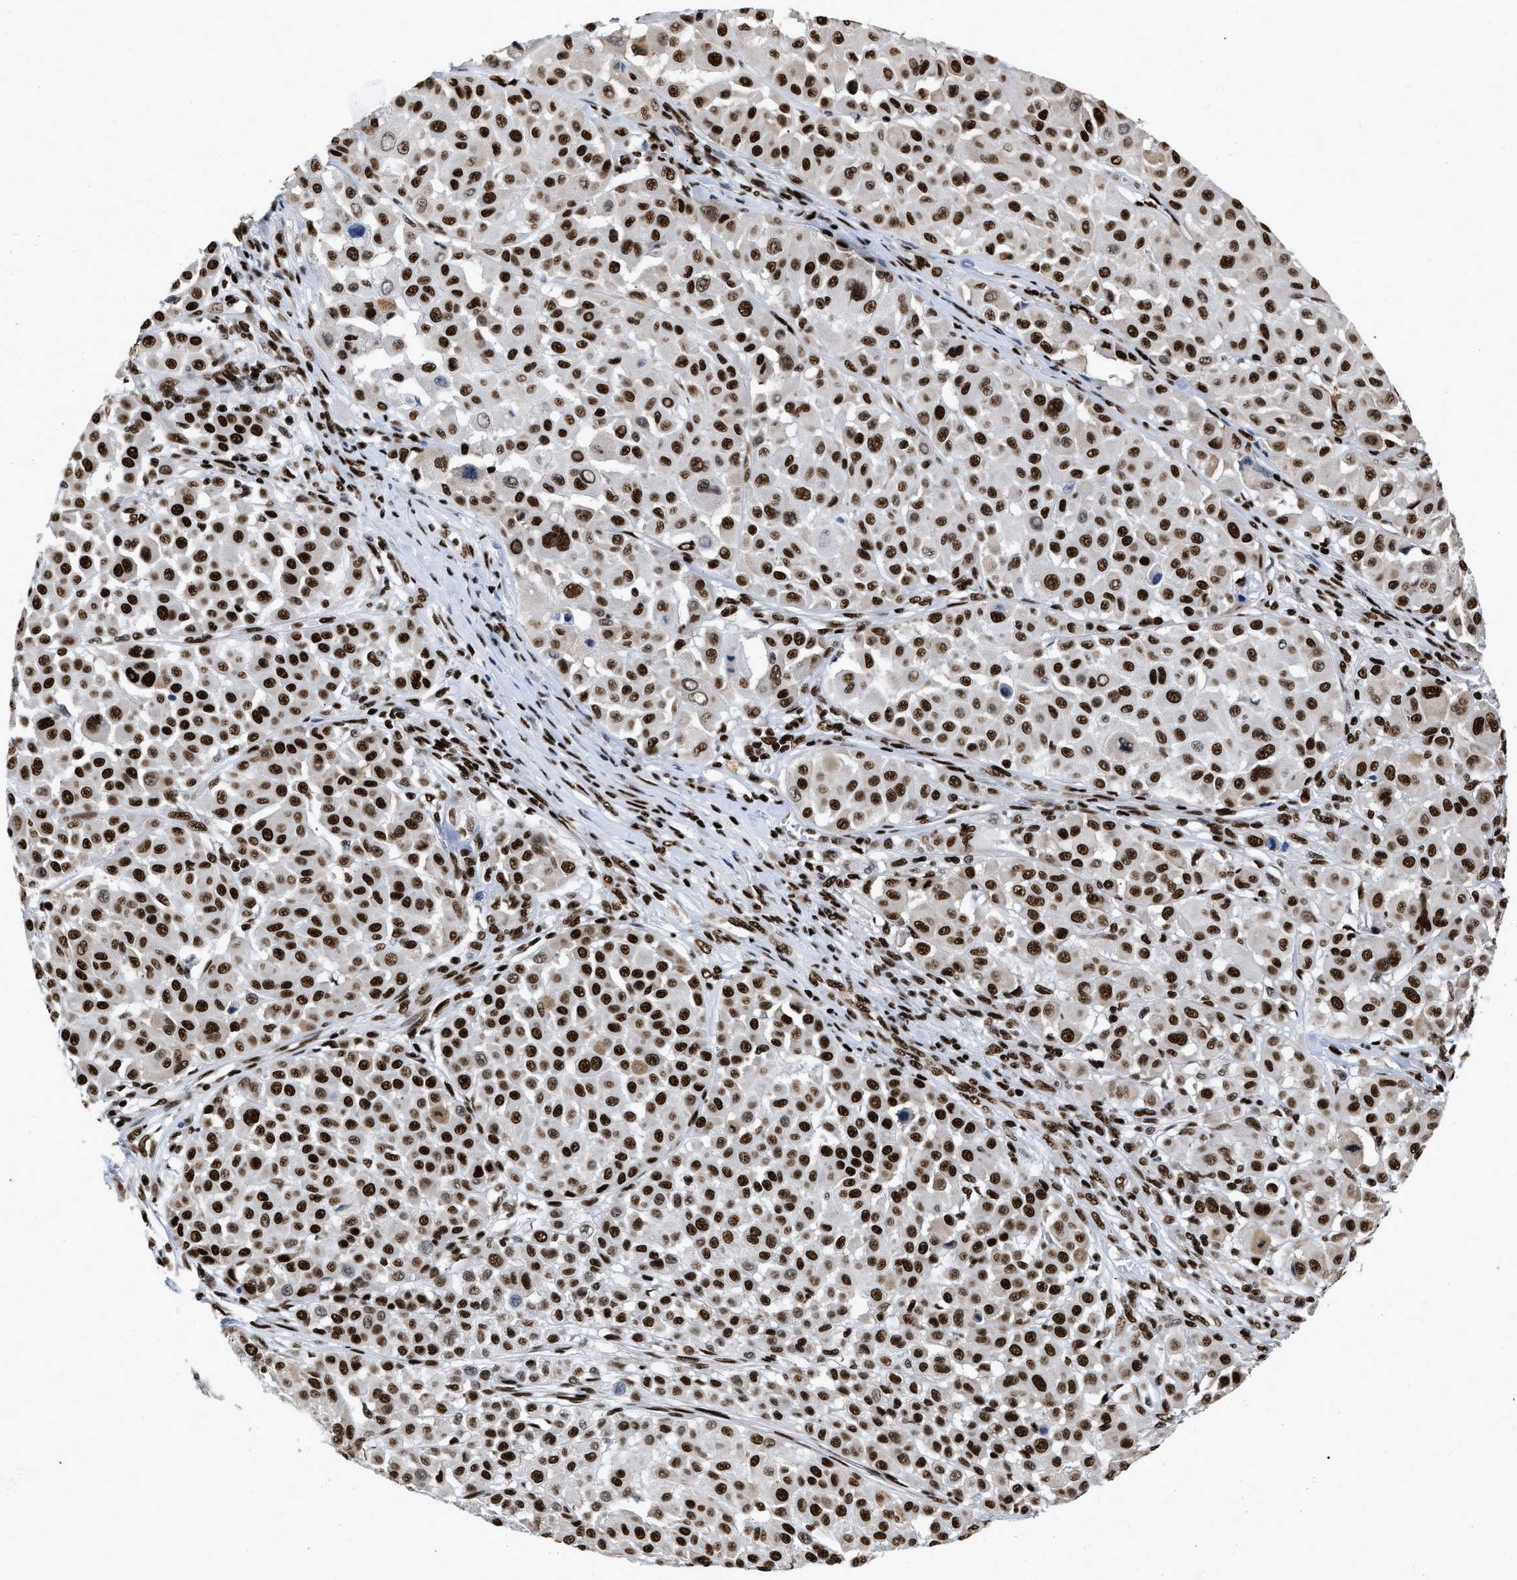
{"staining": {"intensity": "strong", "quantity": ">75%", "location": "nuclear"}, "tissue": "melanoma", "cell_type": "Tumor cells", "image_type": "cancer", "snomed": [{"axis": "morphology", "description": "Malignant melanoma, Metastatic site"}, {"axis": "topography", "description": "Soft tissue"}], "caption": "A brown stain highlights strong nuclear staining of a protein in human malignant melanoma (metastatic site) tumor cells.", "gene": "CREB1", "patient": {"sex": "male", "age": 41}}